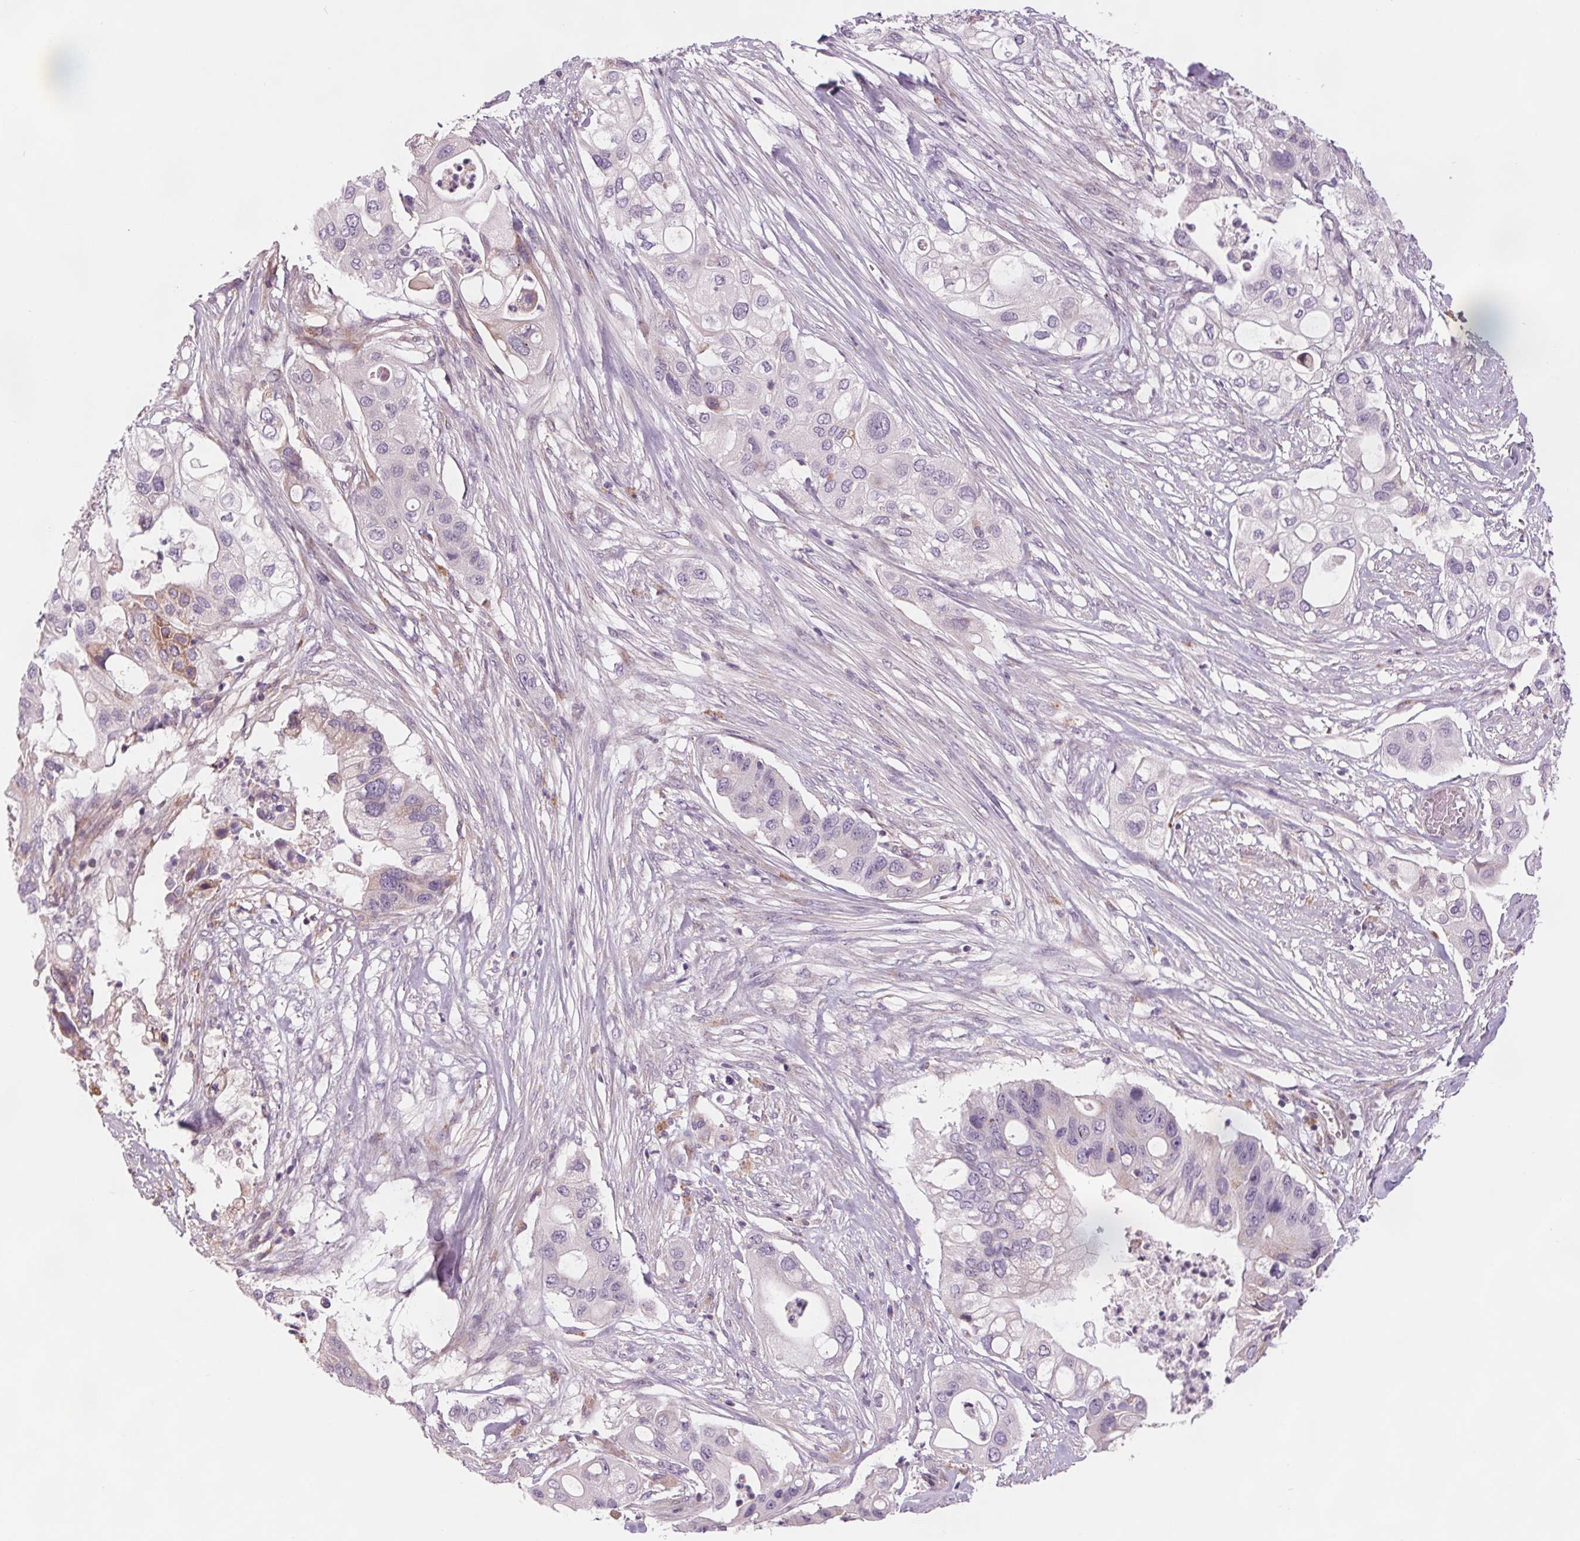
{"staining": {"intensity": "moderate", "quantity": "<25%", "location": "cytoplasmic/membranous"}, "tissue": "pancreatic cancer", "cell_type": "Tumor cells", "image_type": "cancer", "snomed": [{"axis": "morphology", "description": "Adenocarcinoma, NOS"}, {"axis": "topography", "description": "Pancreas"}], "caption": "Approximately <25% of tumor cells in pancreatic cancer show moderate cytoplasmic/membranous protein positivity as visualized by brown immunohistochemical staining.", "gene": "SAMD5", "patient": {"sex": "female", "age": 72}}